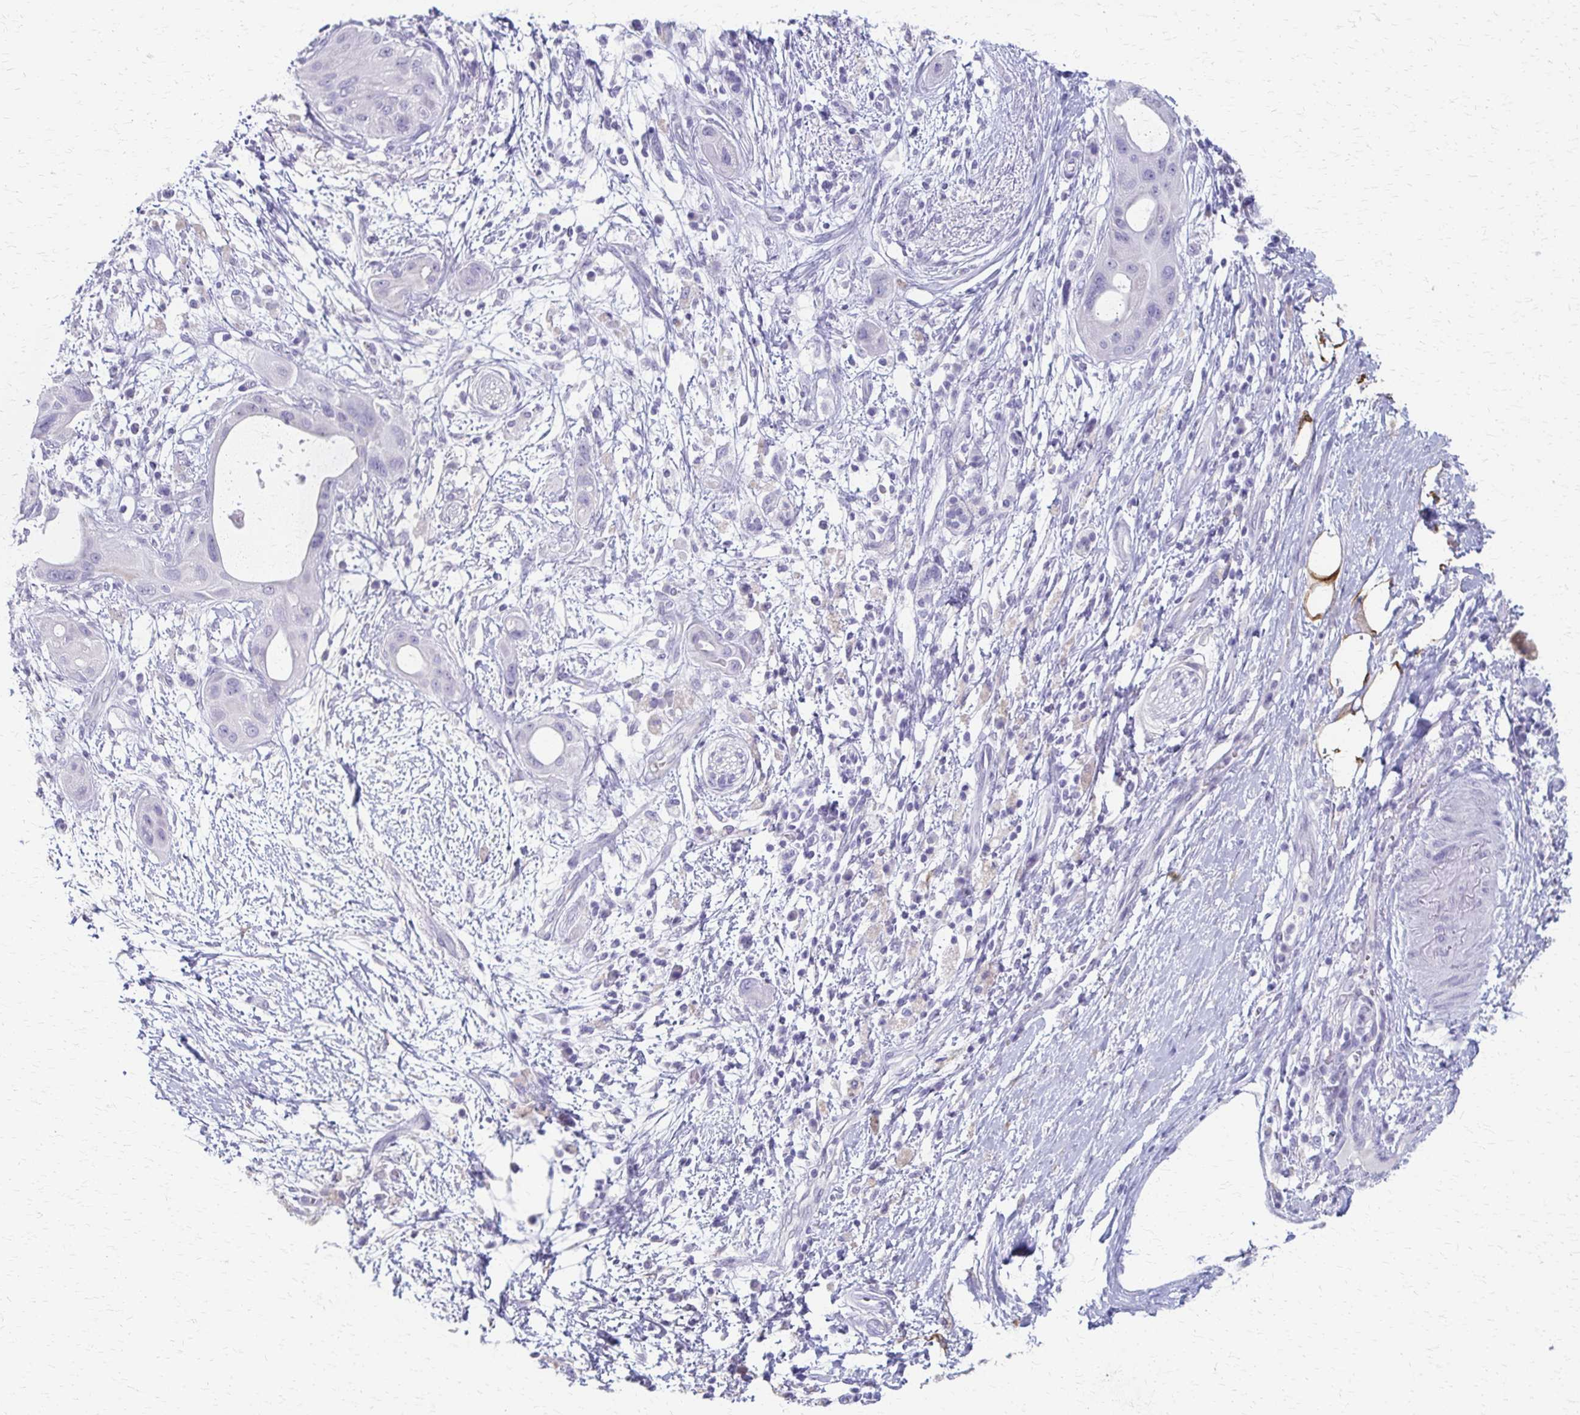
{"staining": {"intensity": "negative", "quantity": "none", "location": "none"}, "tissue": "pancreatic cancer", "cell_type": "Tumor cells", "image_type": "cancer", "snomed": [{"axis": "morphology", "description": "Adenocarcinoma, NOS"}, {"axis": "topography", "description": "Pancreas"}], "caption": "Immunohistochemistry (IHC) of adenocarcinoma (pancreatic) shows no positivity in tumor cells.", "gene": "CYB5A", "patient": {"sex": "male", "age": 68}}